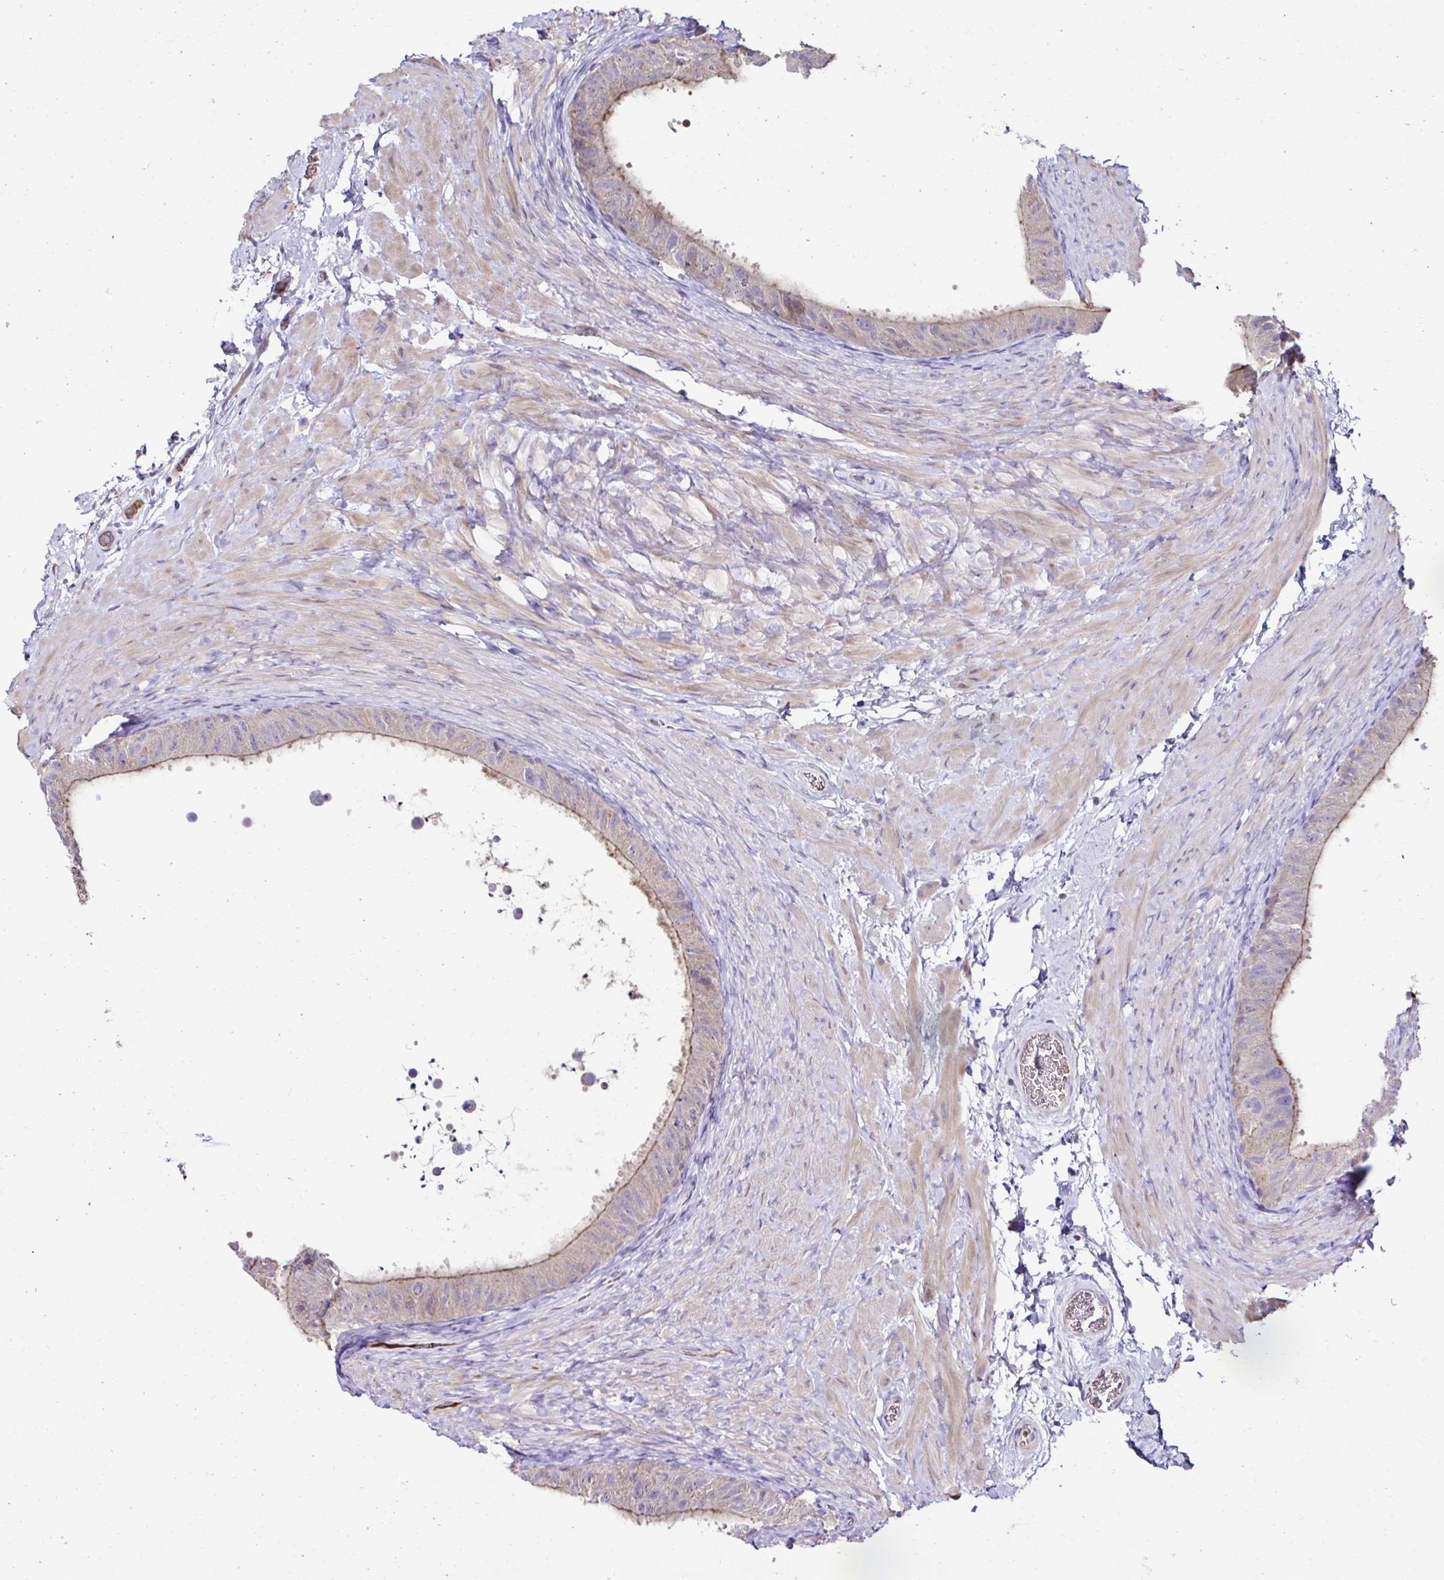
{"staining": {"intensity": "weak", "quantity": ">75%", "location": "cytoplasmic/membranous"}, "tissue": "epididymis", "cell_type": "Glandular cells", "image_type": "normal", "snomed": [{"axis": "morphology", "description": "Normal tissue, NOS"}, {"axis": "topography", "description": "Epididymis, spermatic cord, NOS"}, {"axis": "topography", "description": "Epididymis"}], "caption": "Unremarkable epididymis exhibits weak cytoplasmic/membranous expression in approximately >75% of glandular cells, visualized by immunohistochemistry. Using DAB (brown) and hematoxylin (blue) stains, captured at high magnification using brightfield microscopy.", "gene": "CCDC85C", "patient": {"sex": "male", "age": 31}}